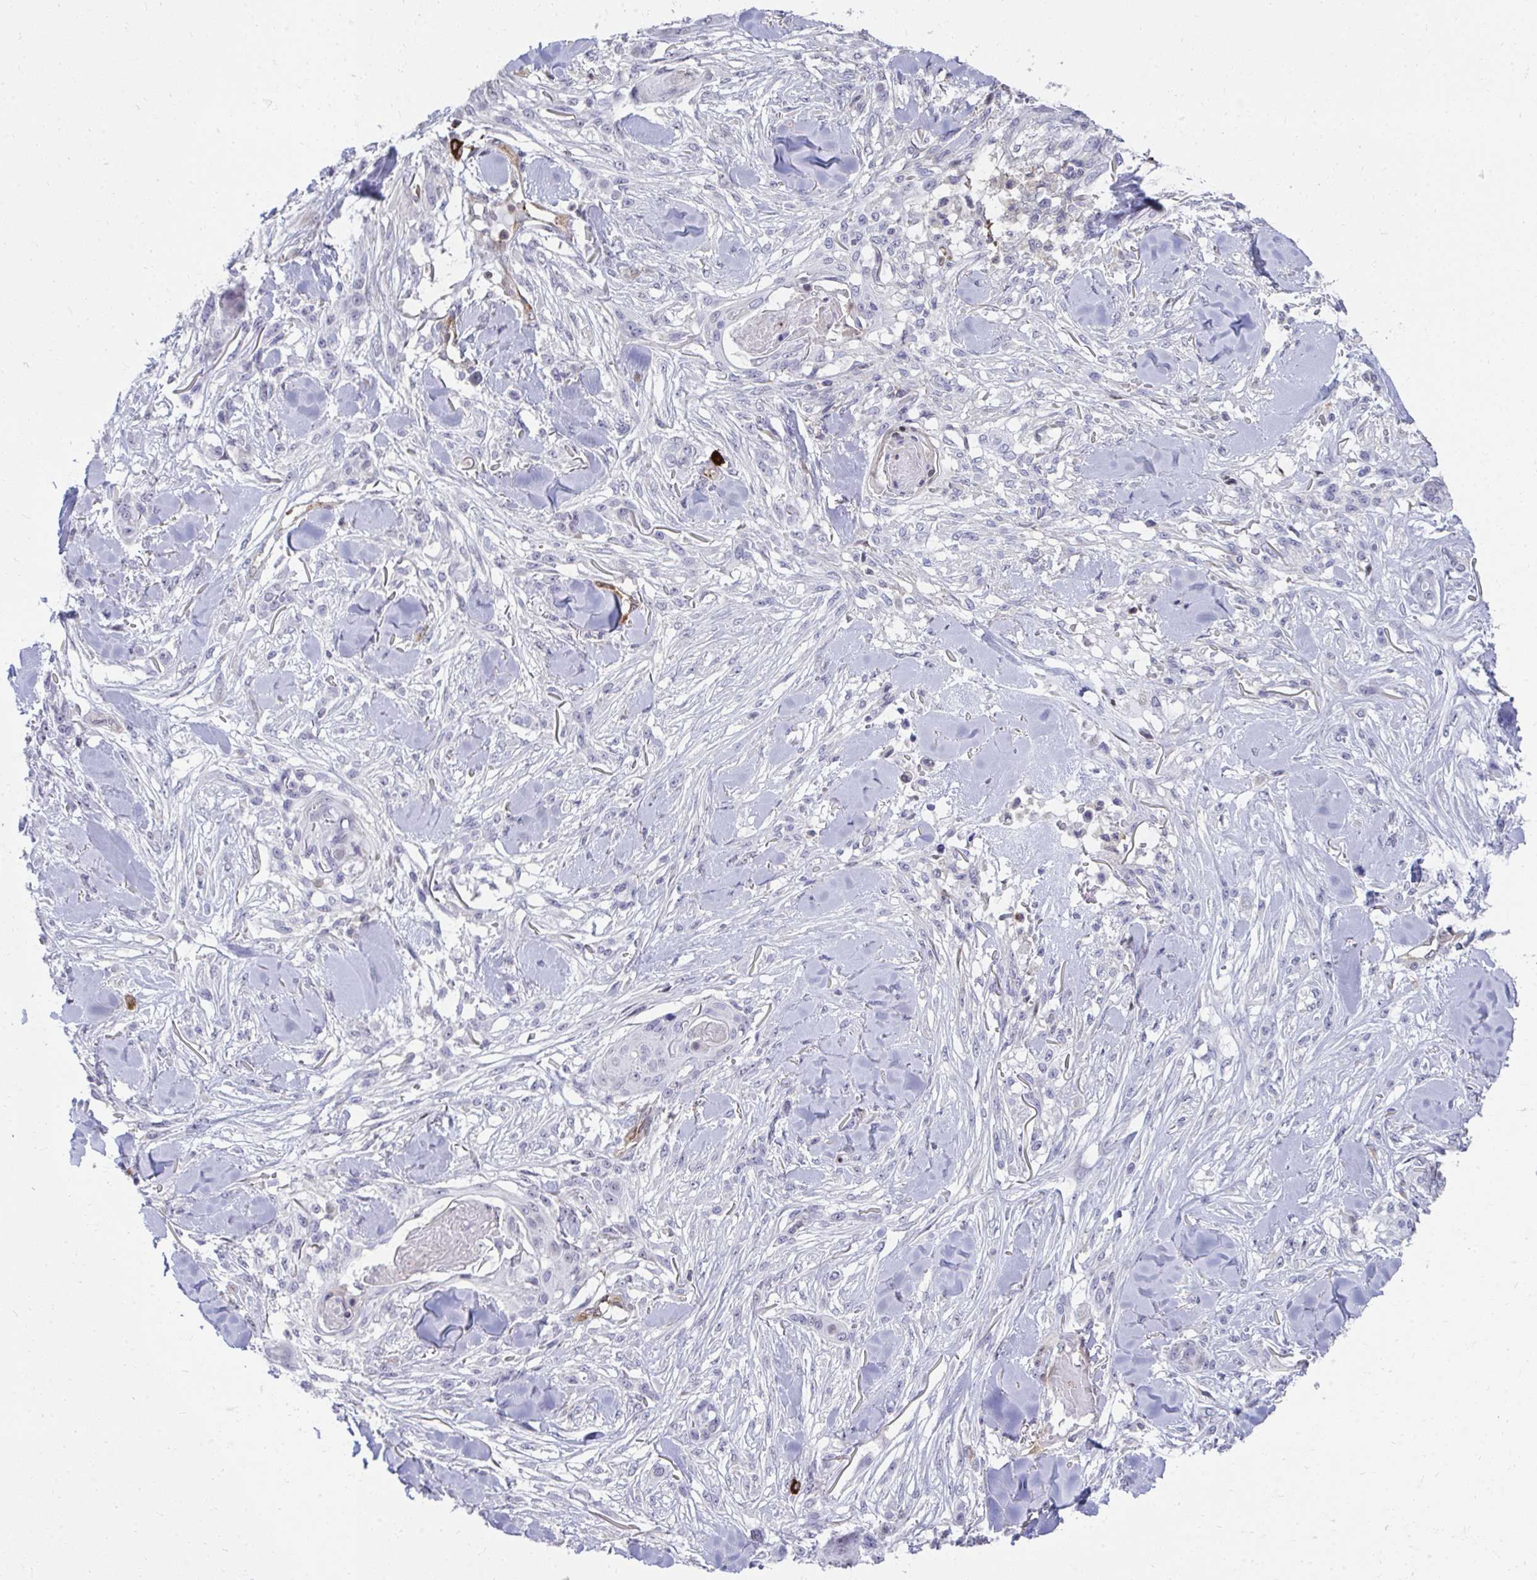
{"staining": {"intensity": "negative", "quantity": "none", "location": "none"}, "tissue": "skin cancer", "cell_type": "Tumor cells", "image_type": "cancer", "snomed": [{"axis": "morphology", "description": "Squamous cell carcinoma, NOS"}, {"axis": "topography", "description": "Skin"}], "caption": "This is a histopathology image of immunohistochemistry (IHC) staining of squamous cell carcinoma (skin), which shows no staining in tumor cells. The staining is performed using DAB (3,3'-diaminobenzidine) brown chromogen with nuclei counter-stained in using hematoxylin.", "gene": "FOXN3", "patient": {"sex": "female", "age": 59}}